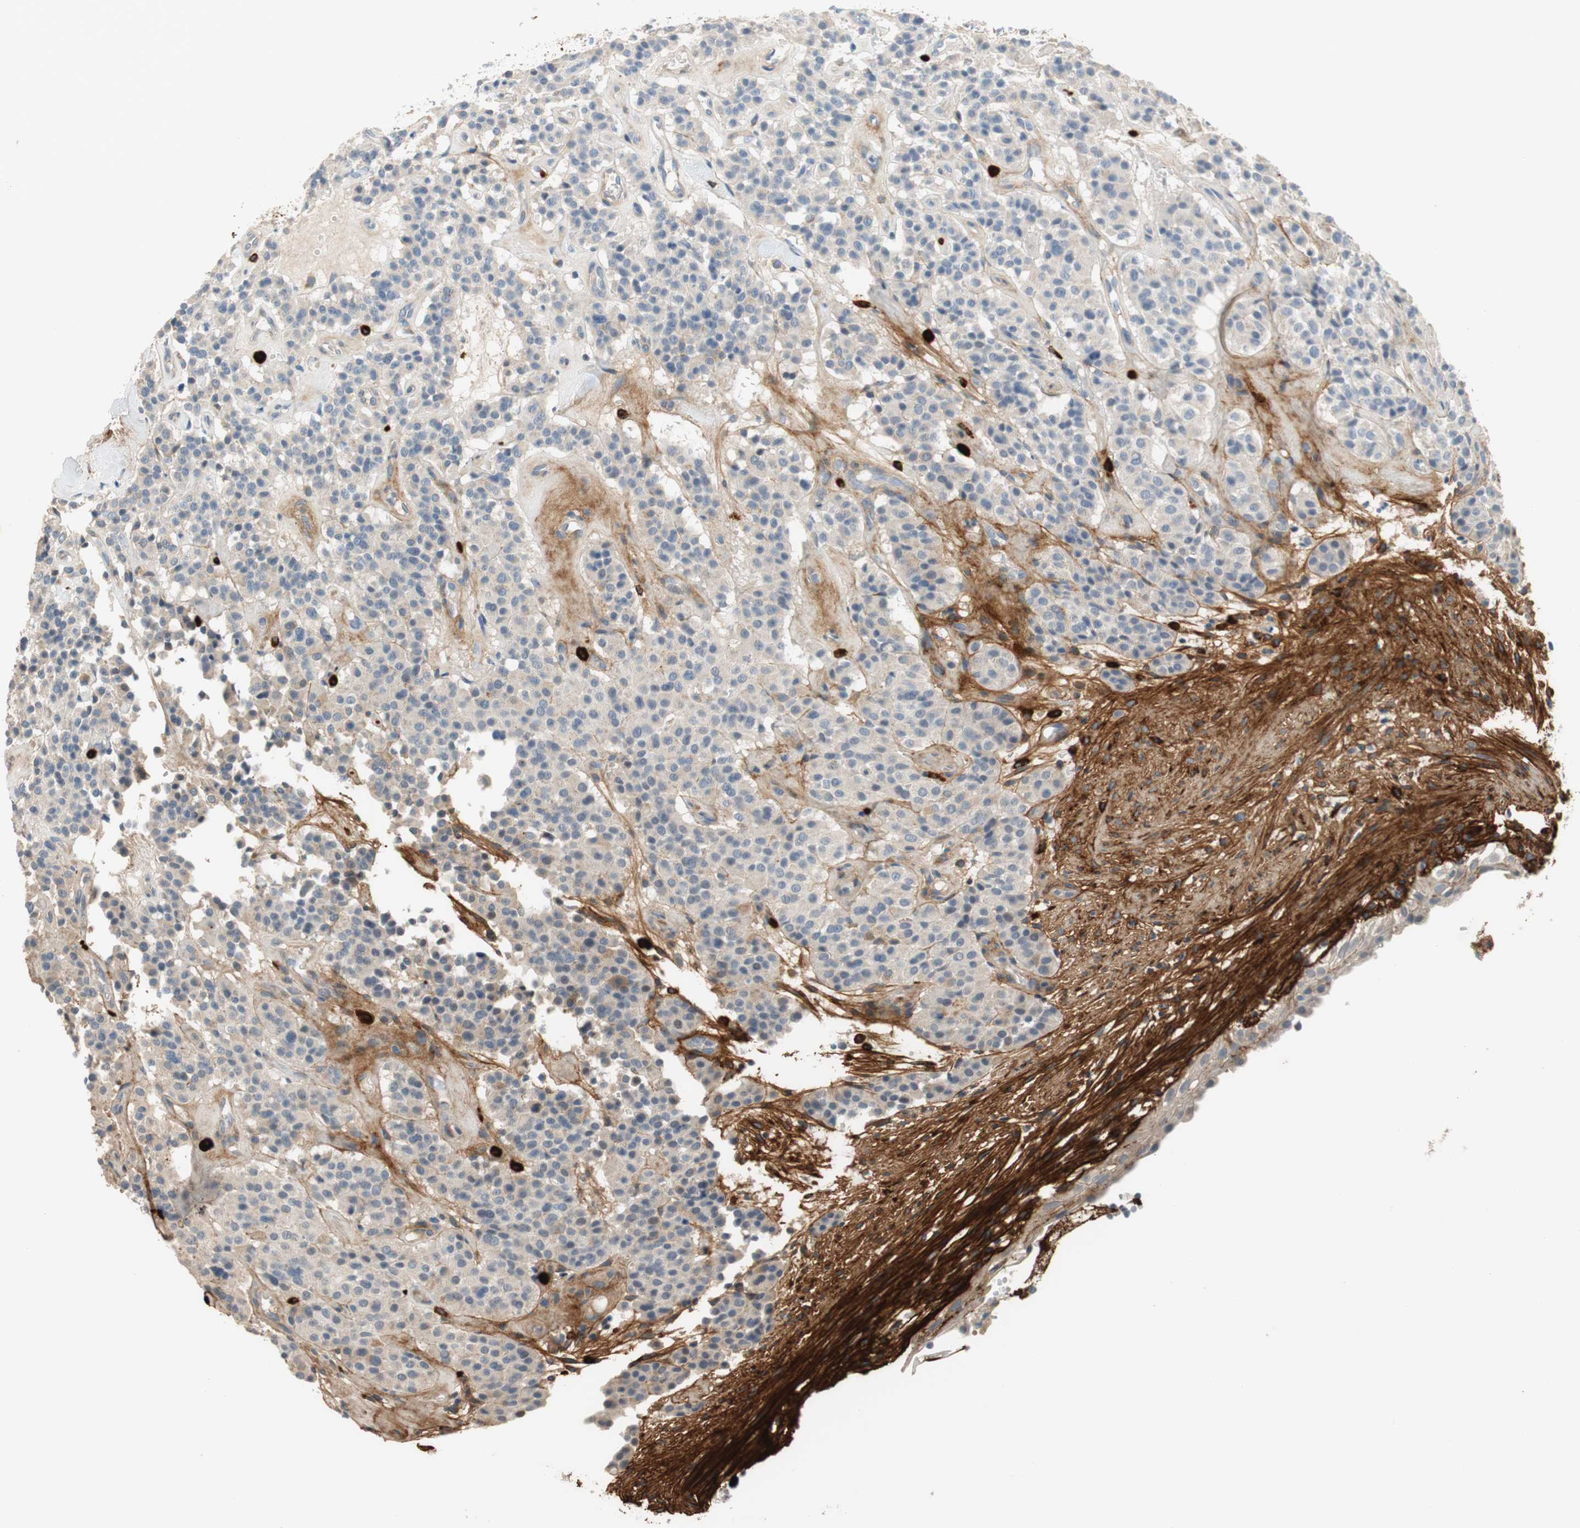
{"staining": {"intensity": "weak", "quantity": "25%-75%", "location": "cytoplasmic/membranous"}, "tissue": "carcinoid", "cell_type": "Tumor cells", "image_type": "cancer", "snomed": [{"axis": "morphology", "description": "Carcinoid, malignant, NOS"}, {"axis": "topography", "description": "Lung"}], "caption": "Protein expression by immunohistochemistry (IHC) demonstrates weak cytoplasmic/membranous expression in about 25%-75% of tumor cells in malignant carcinoid. The protein is stained brown, and the nuclei are stained in blue (DAB (3,3'-diaminobenzidine) IHC with brightfield microscopy, high magnification).", "gene": "COL12A1", "patient": {"sex": "male", "age": 30}}